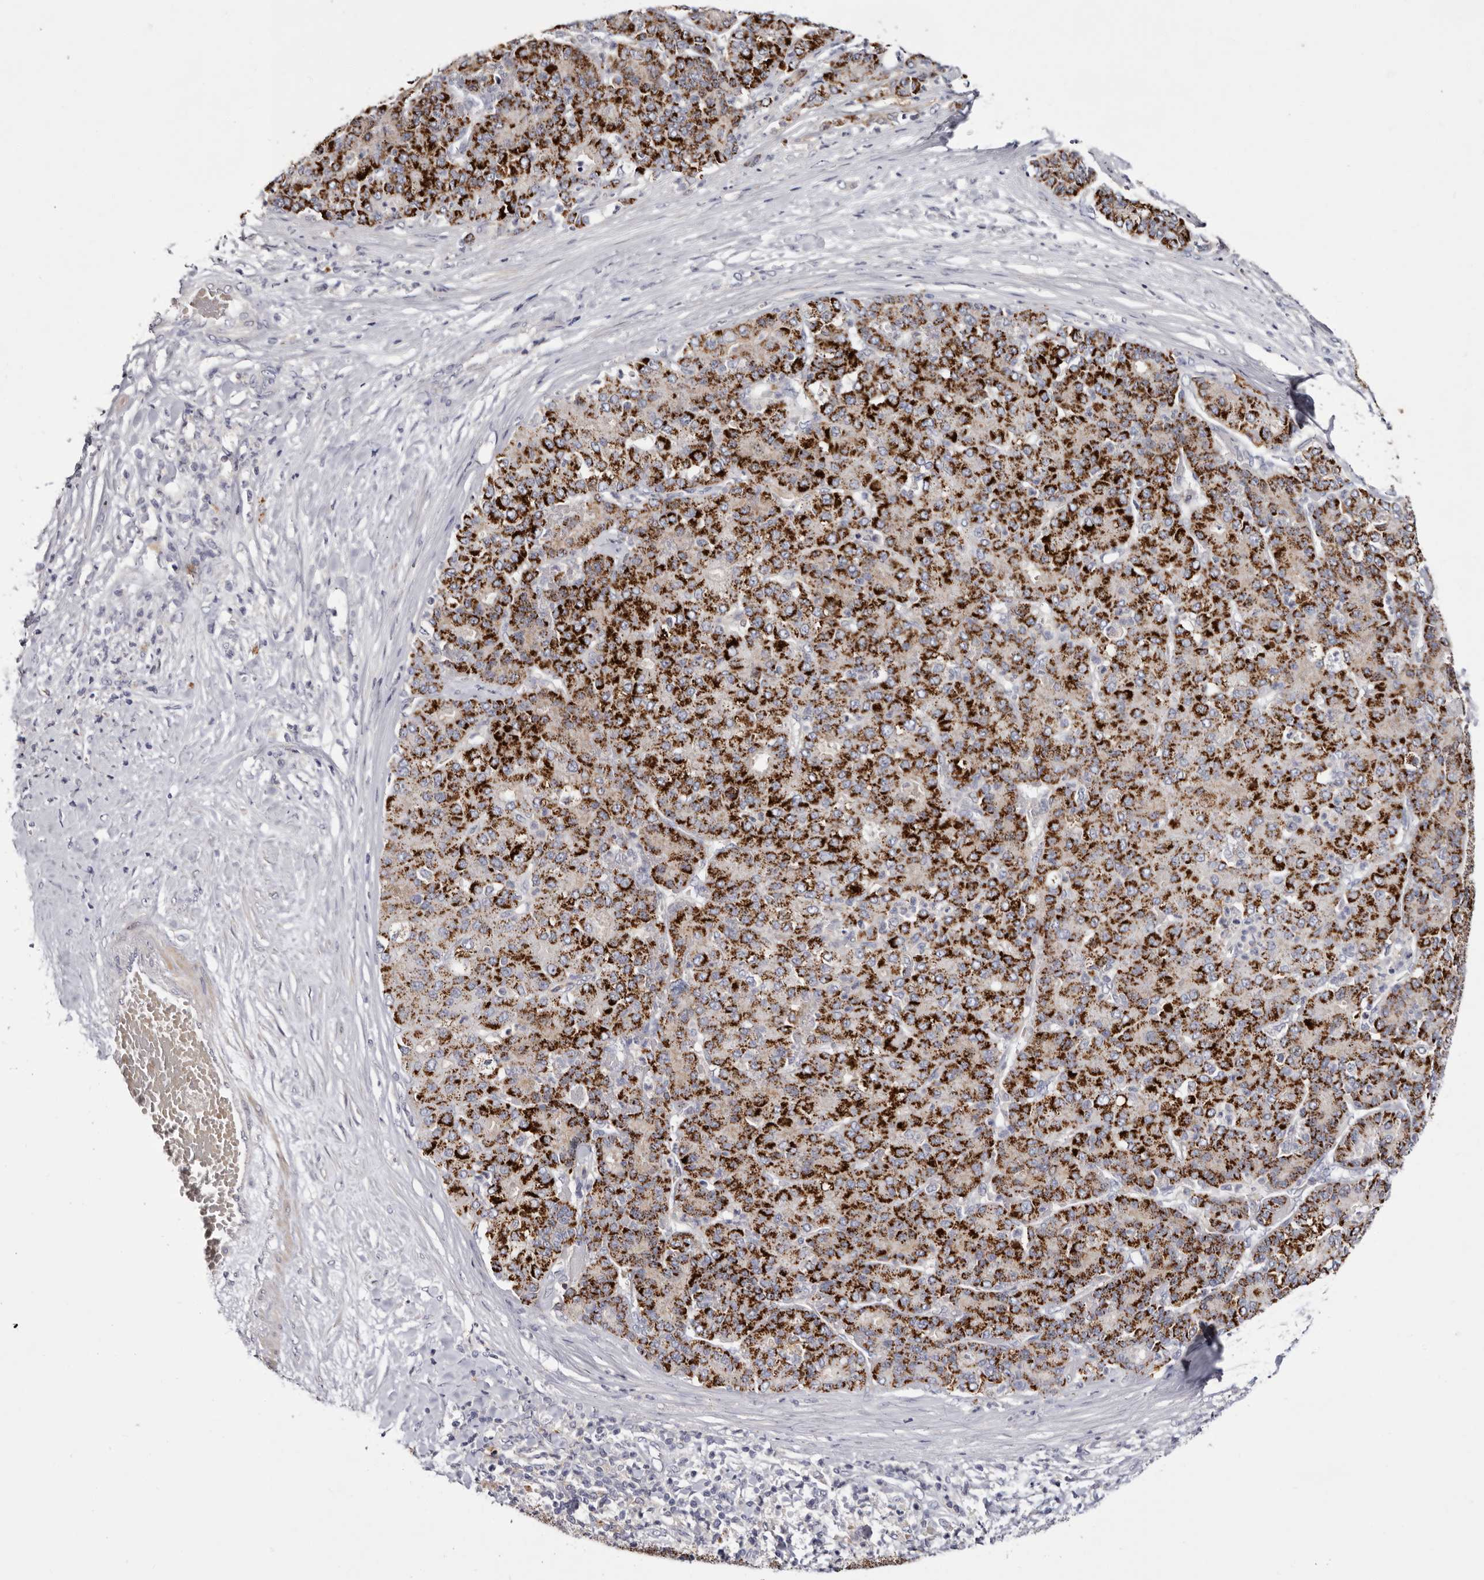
{"staining": {"intensity": "strong", "quantity": ">75%", "location": "cytoplasmic/membranous"}, "tissue": "liver cancer", "cell_type": "Tumor cells", "image_type": "cancer", "snomed": [{"axis": "morphology", "description": "Carcinoma, Hepatocellular, NOS"}, {"axis": "topography", "description": "Liver"}], "caption": "An image showing strong cytoplasmic/membranous staining in about >75% of tumor cells in liver hepatocellular carcinoma, as visualized by brown immunohistochemical staining.", "gene": "S1PR5", "patient": {"sex": "male", "age": 65}}